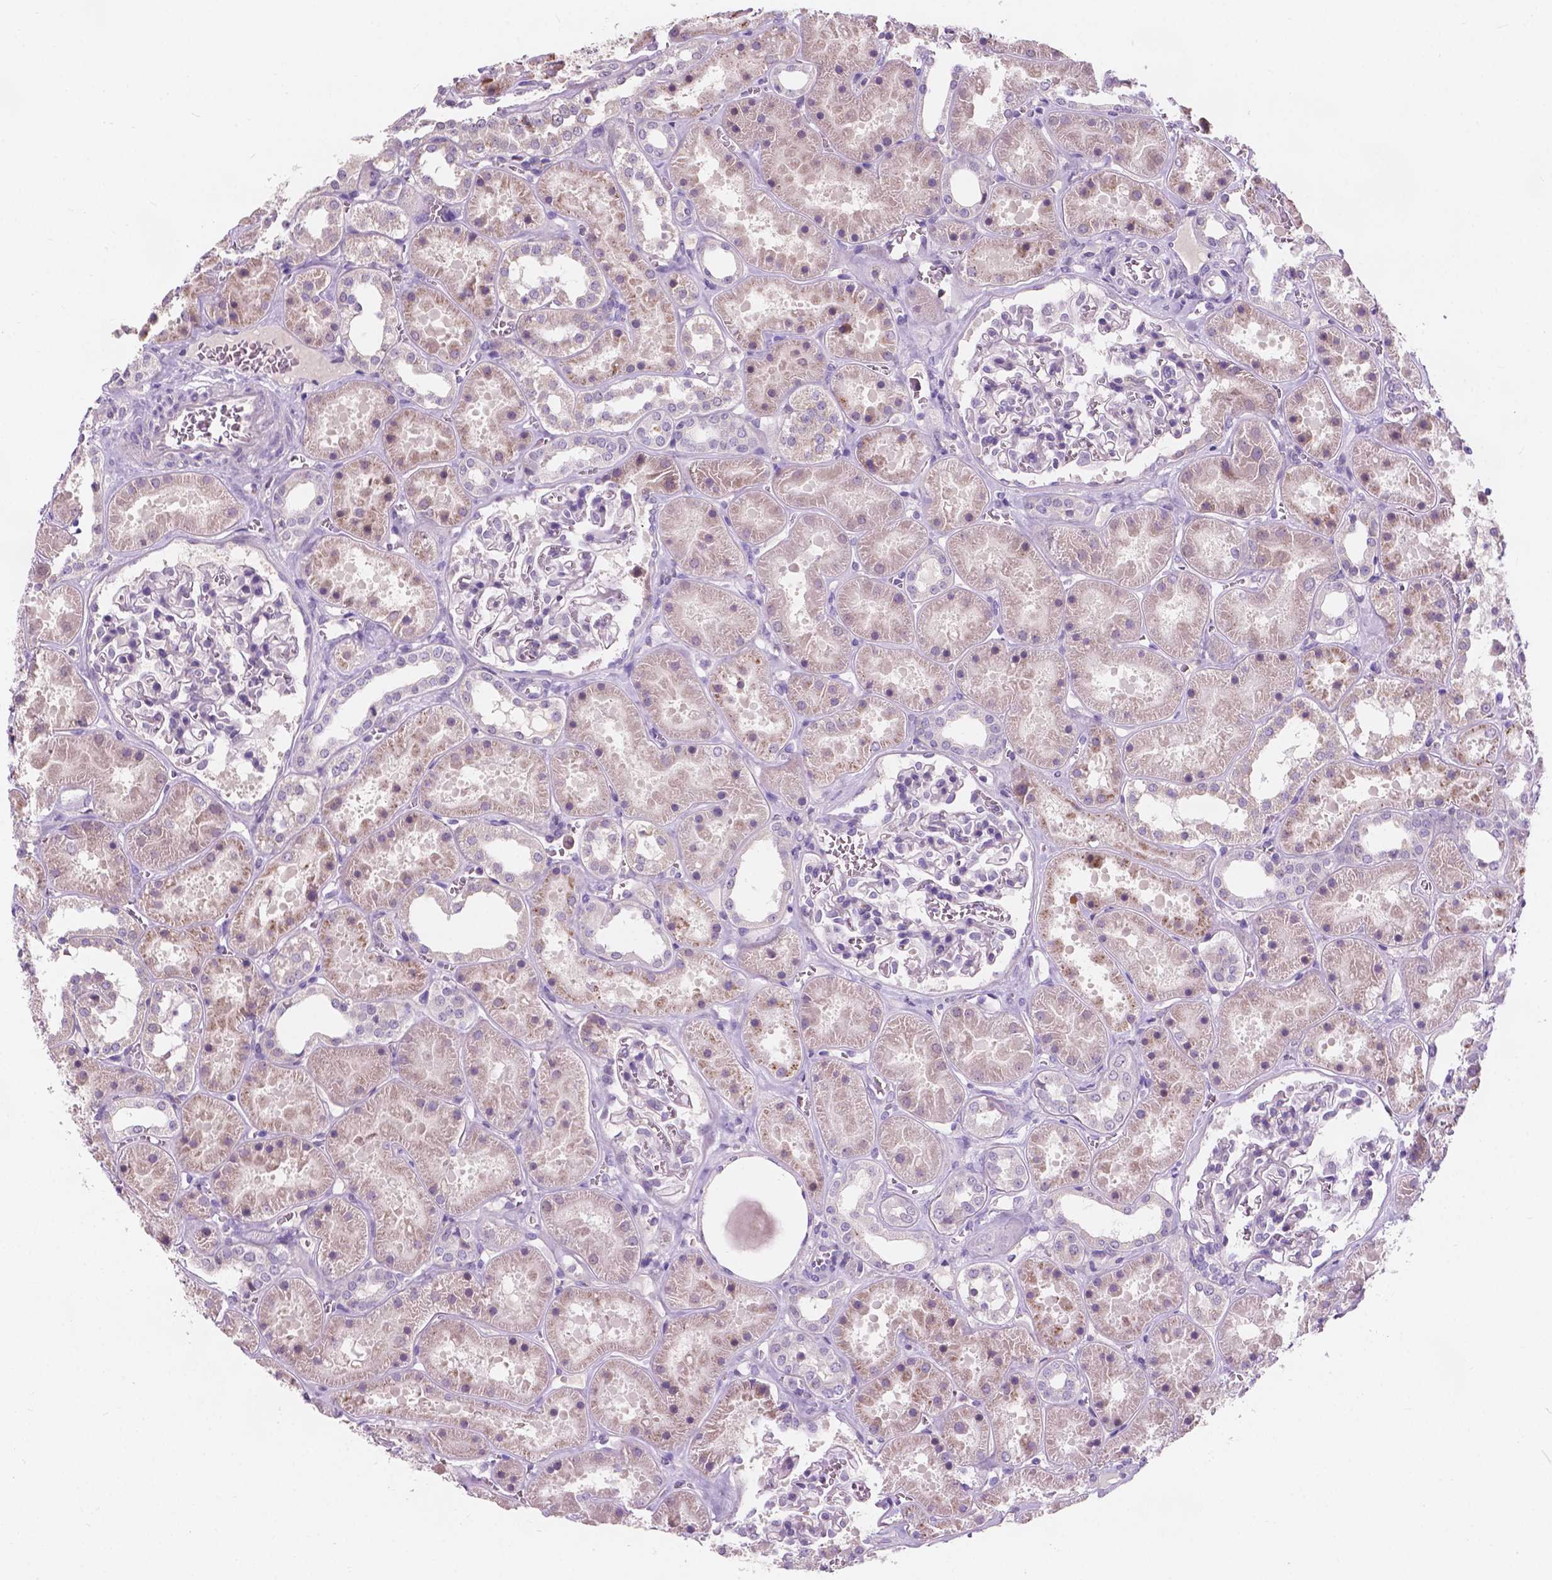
{"staining": {"intensity": "negative", "quantity": "none", "location": "none"}, "tissue": "kidney", "cell_type": "Cells in glomeruli", "image_type": "normal", "snomed": [{"axis": "morphology", "description": "Normal tissue, NOS"}, {"axis": "topography", "description": "Kidney"}], "caption": "Kidney was stained to show a protein in brown. There is no significant staining in cells in glomeruli. (Brightfield microscopy of DAB immunohistochemistry (IHC) at high magnification).", "gene": "IREB2", "patient": {"sex": "female", "age": 41}}